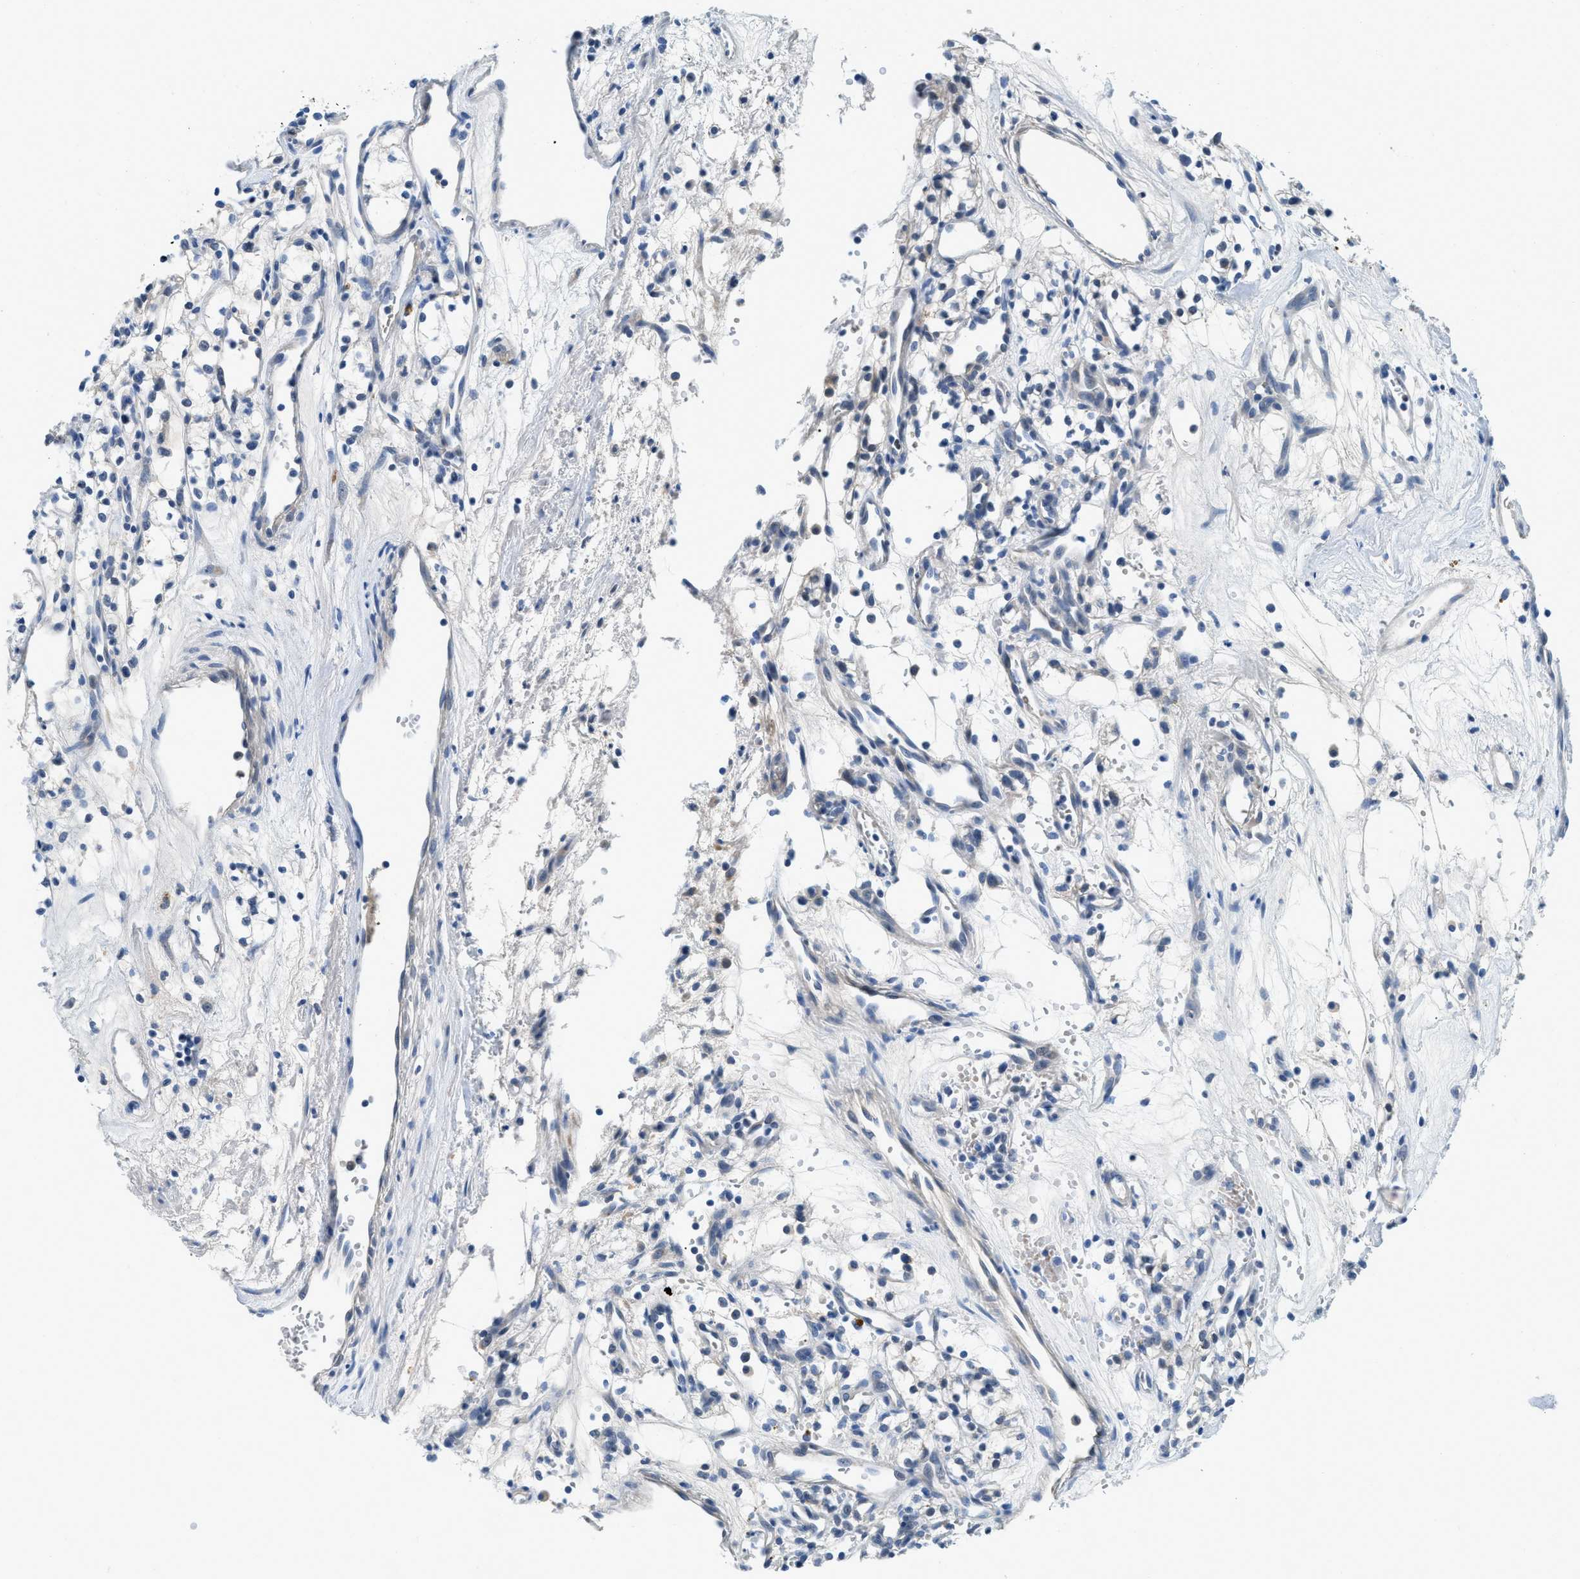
{"staining": {"intensity": "negative", "quantity": "none", "location": "none"}, "tissue": "renal cancer", "cell_type": "Tumor cells", "image_type": "cancer", "snomed": [{"axis": "morphology", "description": "Adenocarcinoma, NOS"}, {"axis": "topography", "description": "Kidney"}], "caption": "Human renal cancer stained for a protein using IHC demonstrates no positivity in tumor cells.", "gene": "TSPAN3", "patient": {"sex": "male", "age": 59}}